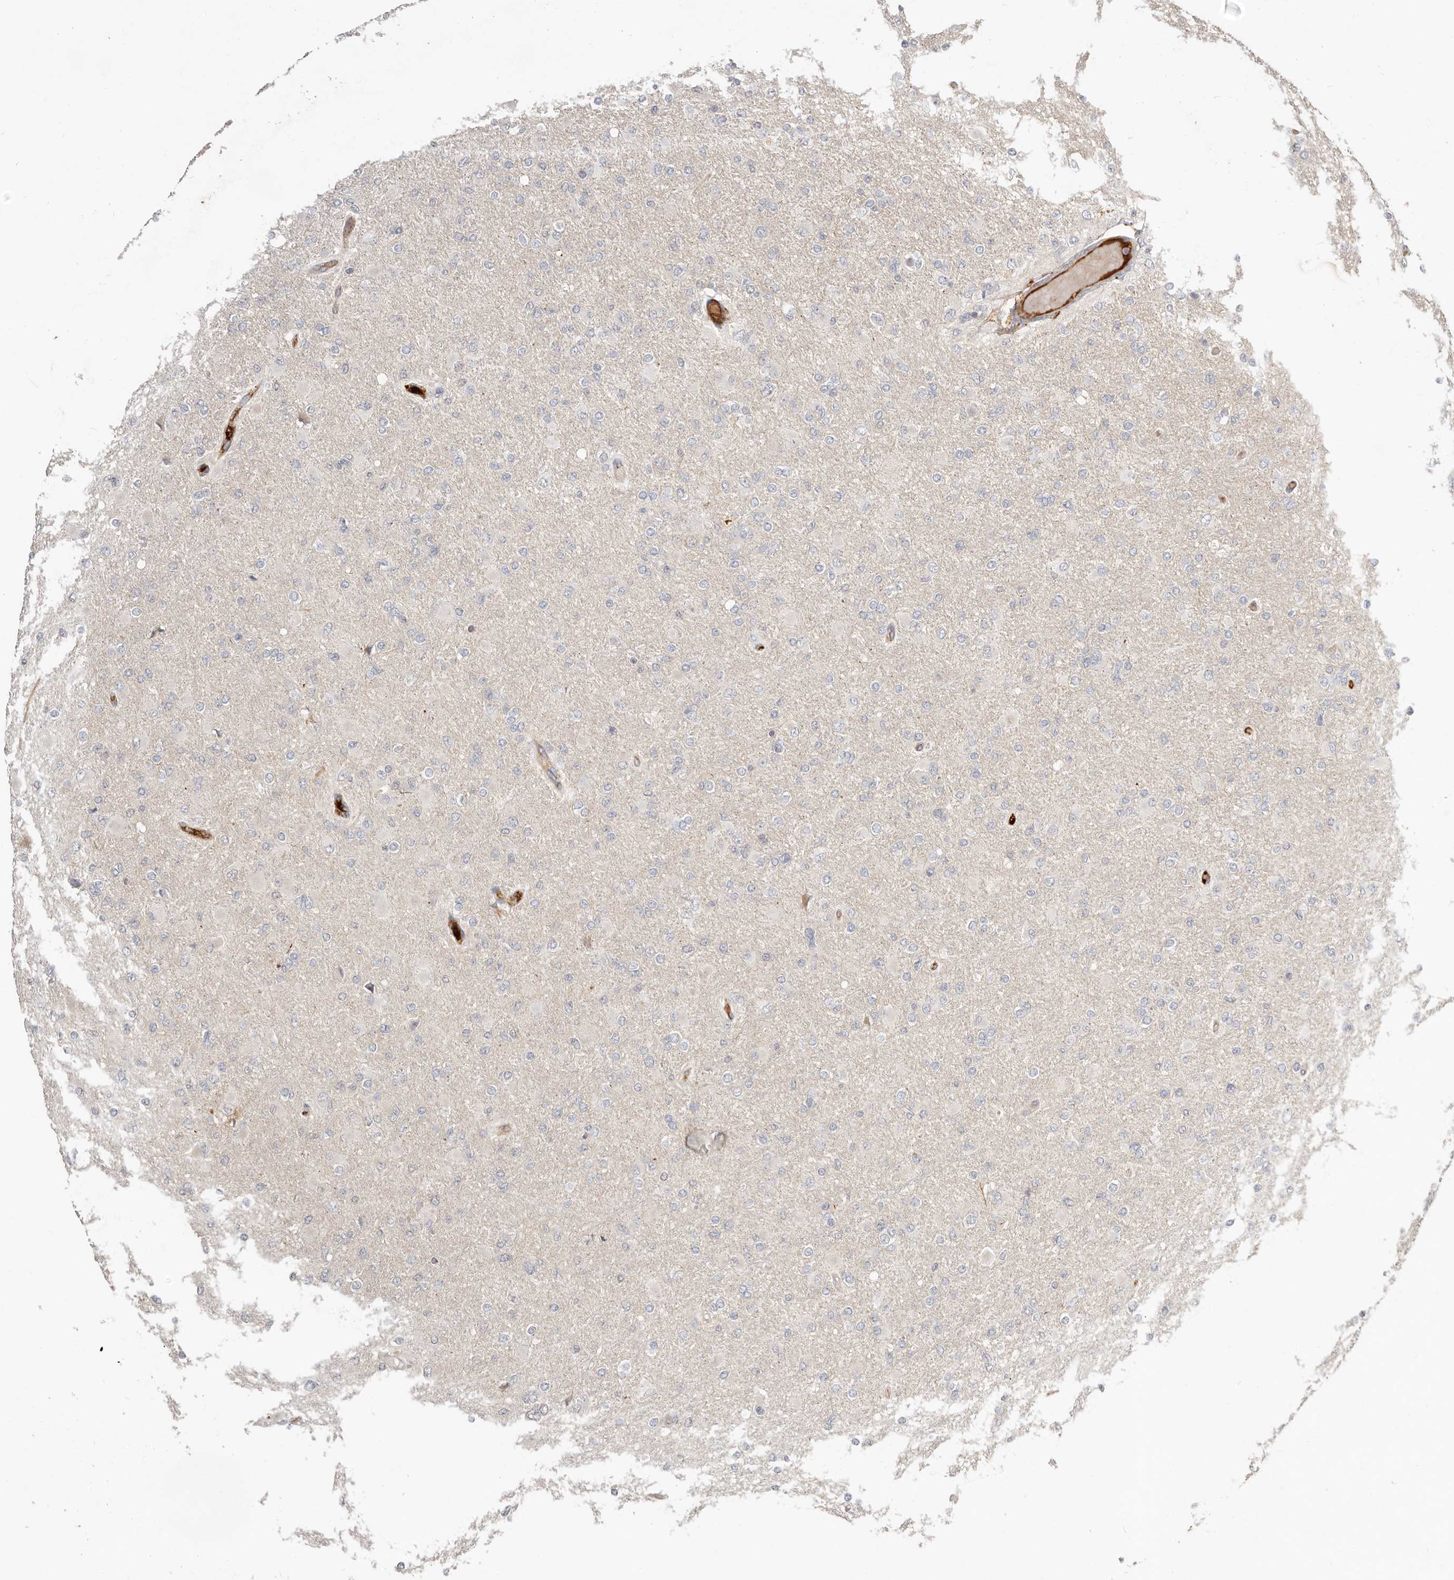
{"staining": {"intensity": "negative", "quantity": "none", "location": "none"}, "tissue": "glioma", "cell_type": "Tumor cells", "image_type": "cancer", "snomed": [{"axis": "morphology", "description": "Glioma, malignant, High grade"}, {"axis": "topography", "description": "Cerebral cortex"}], "caption": "DAB immunohistochemical staining of human glioma demonstrates no significant staining in tumor cells.", "gene": "MTFR2", "patient": {"sex": "female", "age": 36}}